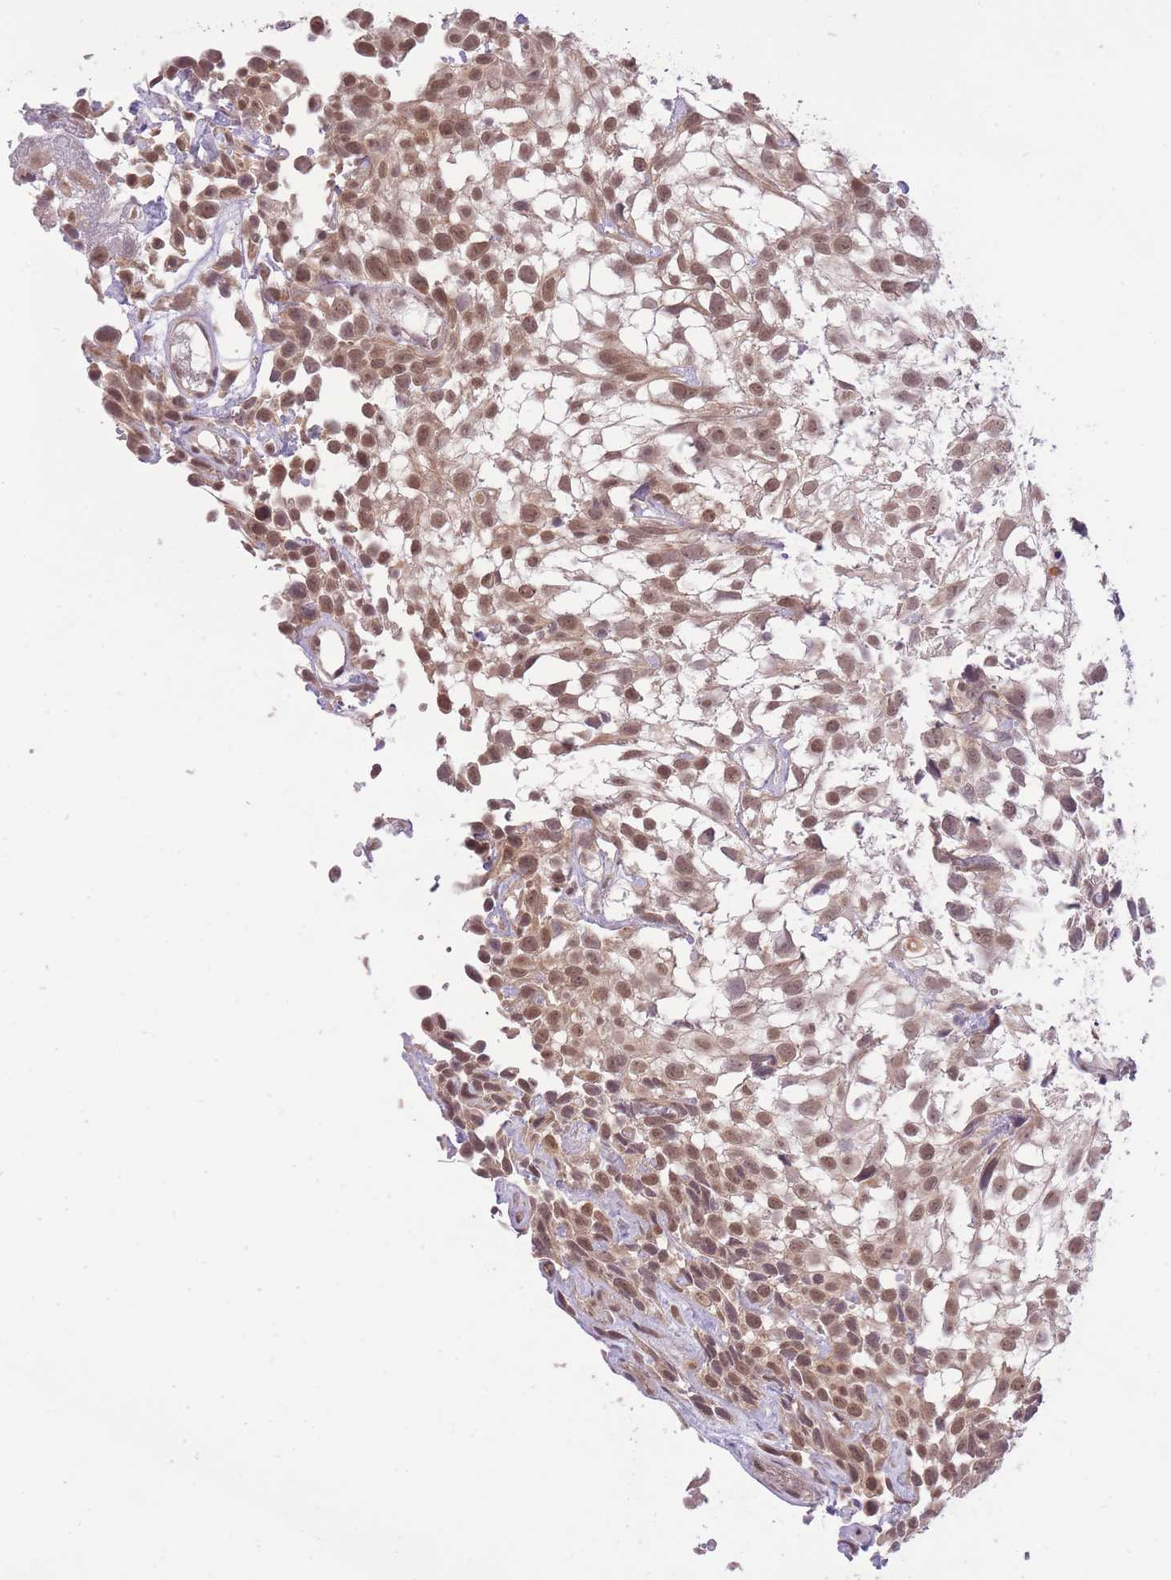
{"staining": {"intensity": "moderate", "quantity": ">75%", "location": "cytoplasmic/membranous,nuclear"}, "tissue": "urothelial cancer", "cell_type": "Tumor cells", "image_type": "cancer", "snomed": [{"axis": "morphology", "description": "Urothelial carcinoma, High grade"}, {"axis": "topography", "description": "Urinary bladder"}], "caption": "Brown immunohistochemical staining in human urothelial cancer shows moderate cytoplasmic/membranous and nuclear positivity in approximately >75% of tumor cells. Nuclei are stained in blue.", "gene": "ELOA2", "patient": {"sex": "male", "age": 56}}